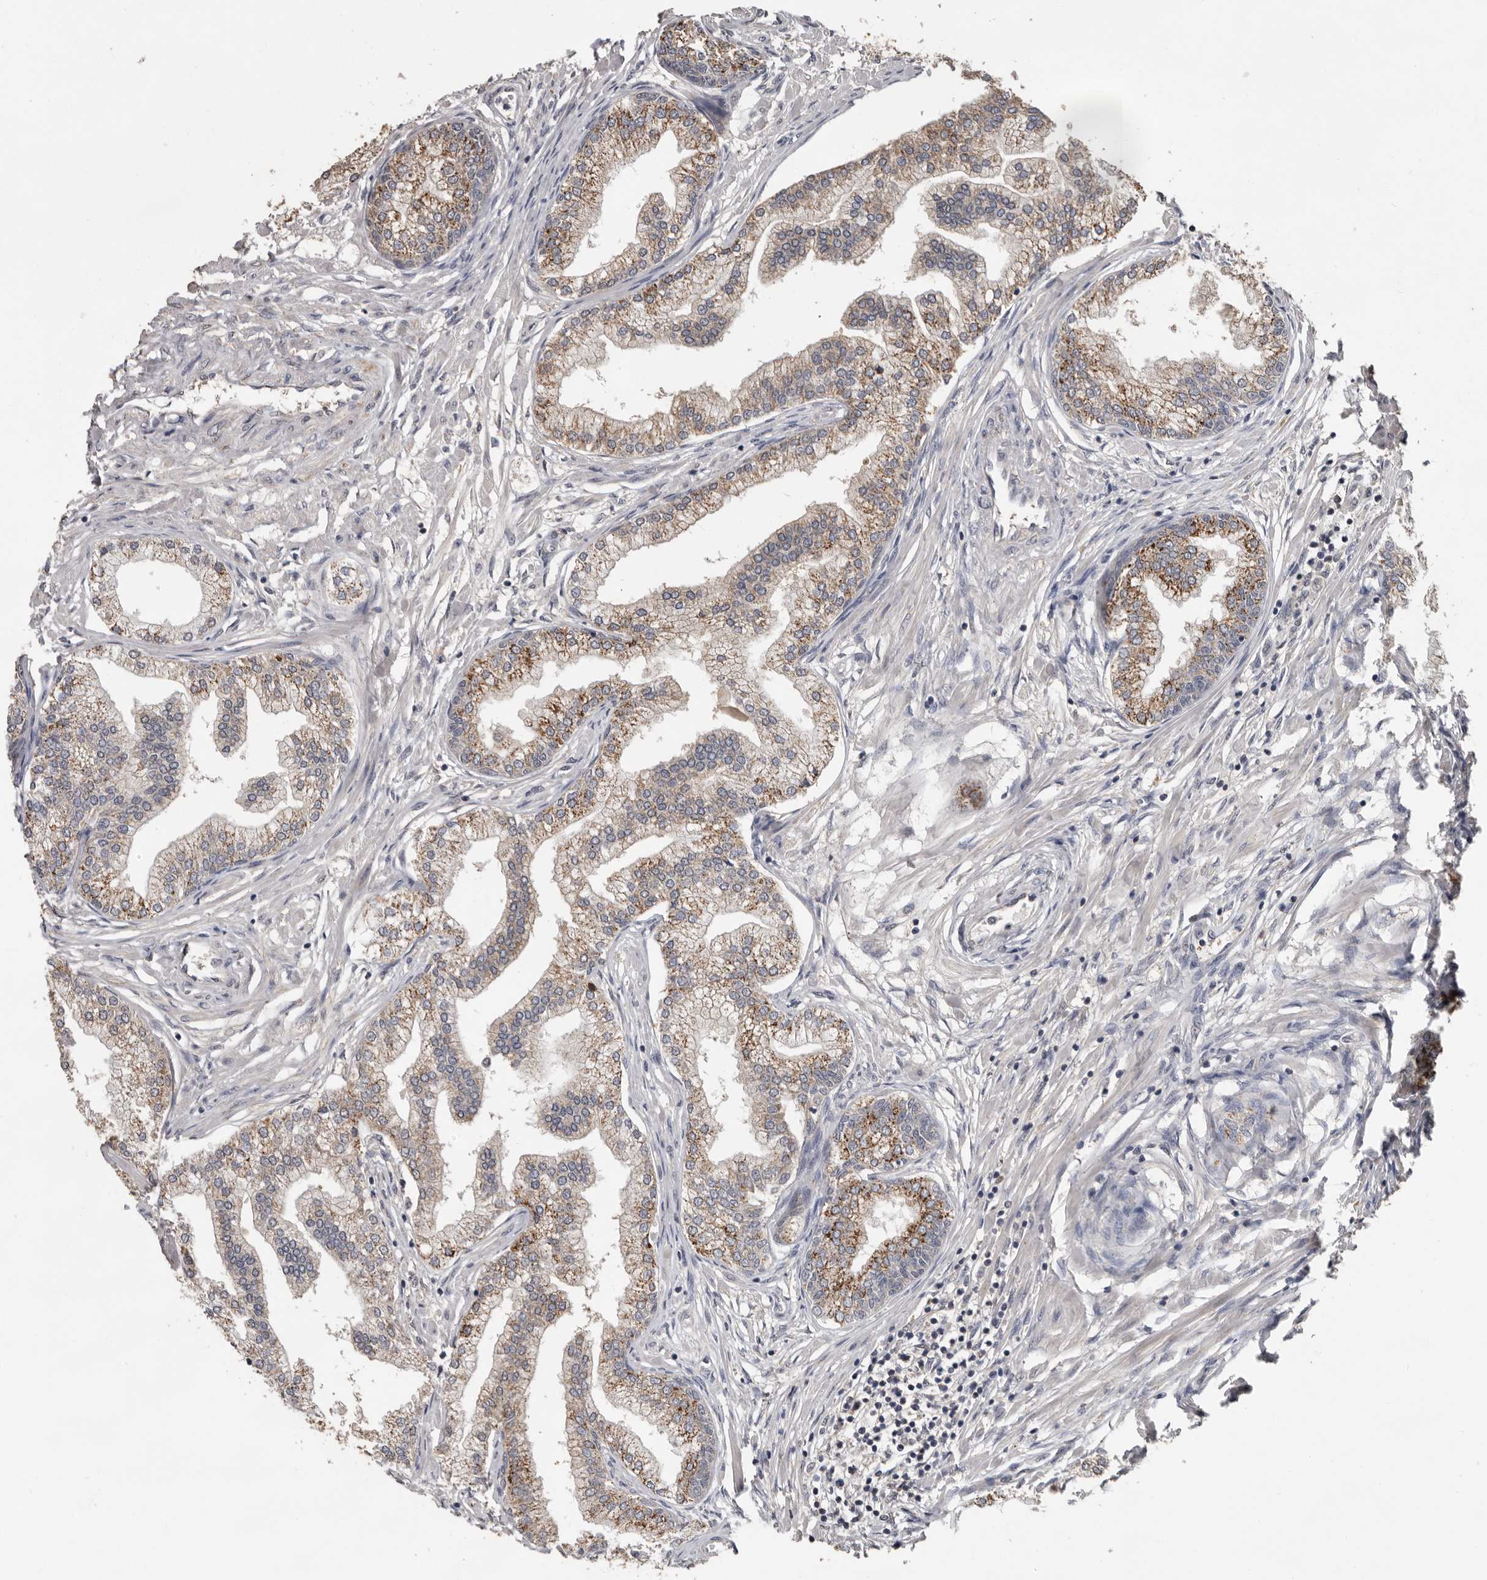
{"staining": {"intensity": "moderate", "quantity": "25%-75%", "location": "cytoplasmic/membranous"}, "tissue": "prostate", "cell_type": "Glandular cells", "image_type": "normal", "snomed": [{"axis": "morphology", "description": "Normal tissue, NOS"}, {"axis": "morphology", "description": "Urothelial carcinoma, Low grade"}, {"axis": "topography", "description": "Urinary bladder"}, {"axis": "topography", "description": "Prostate"}], "caption": "Immunohistochemistry of unremarkable human prostate shows medium levels of moderate cytoplasmic/membranous staining in about 25%-75% of glandular cells.", "gene": "MTF1", "patient": {"sex": "male", "age": 60}}